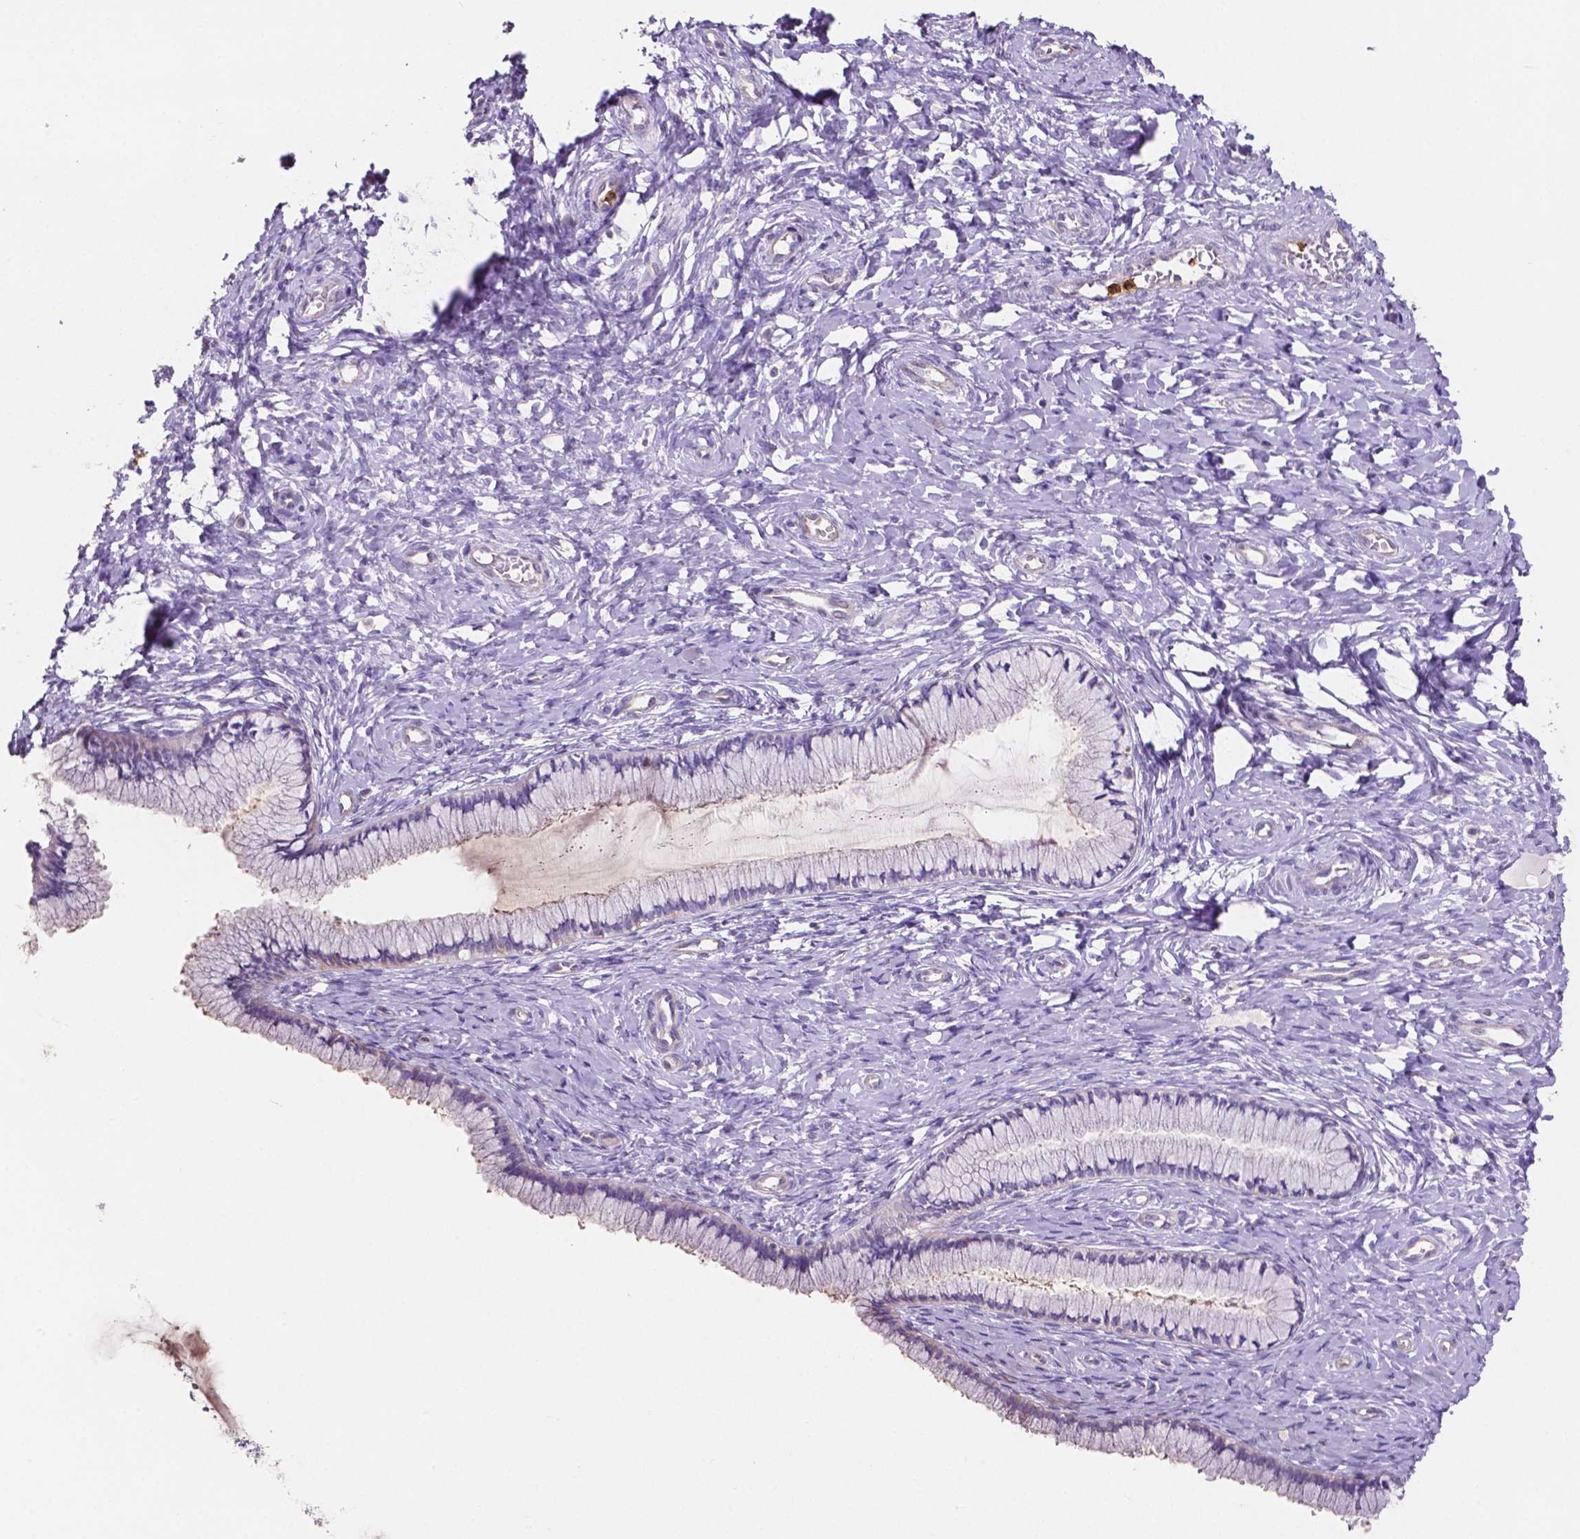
{"staining": {"intensity": "negative", "quantity": "none", "location": "none"}, "tissue": "cervix", "cell_type": "Glandular cells", "image_type": "normal", "snomed": [{"axis": "morphology", "description": "Normal tissue, NOS"}, {"axis": "topography", "description": "Cervix"}], "caption": "High magnification brightfield microscopy of unremarkable cervix stained with DAB (3,3'-diaminobenzidine) (brown) and counterstained with hematoxylin (blue): glandular cells show no significant positivity. (DAB immunohistochemistry (IHC), high magnification).", "gene": "MMP9", "patient": {"sex": "female", "age": 37}}